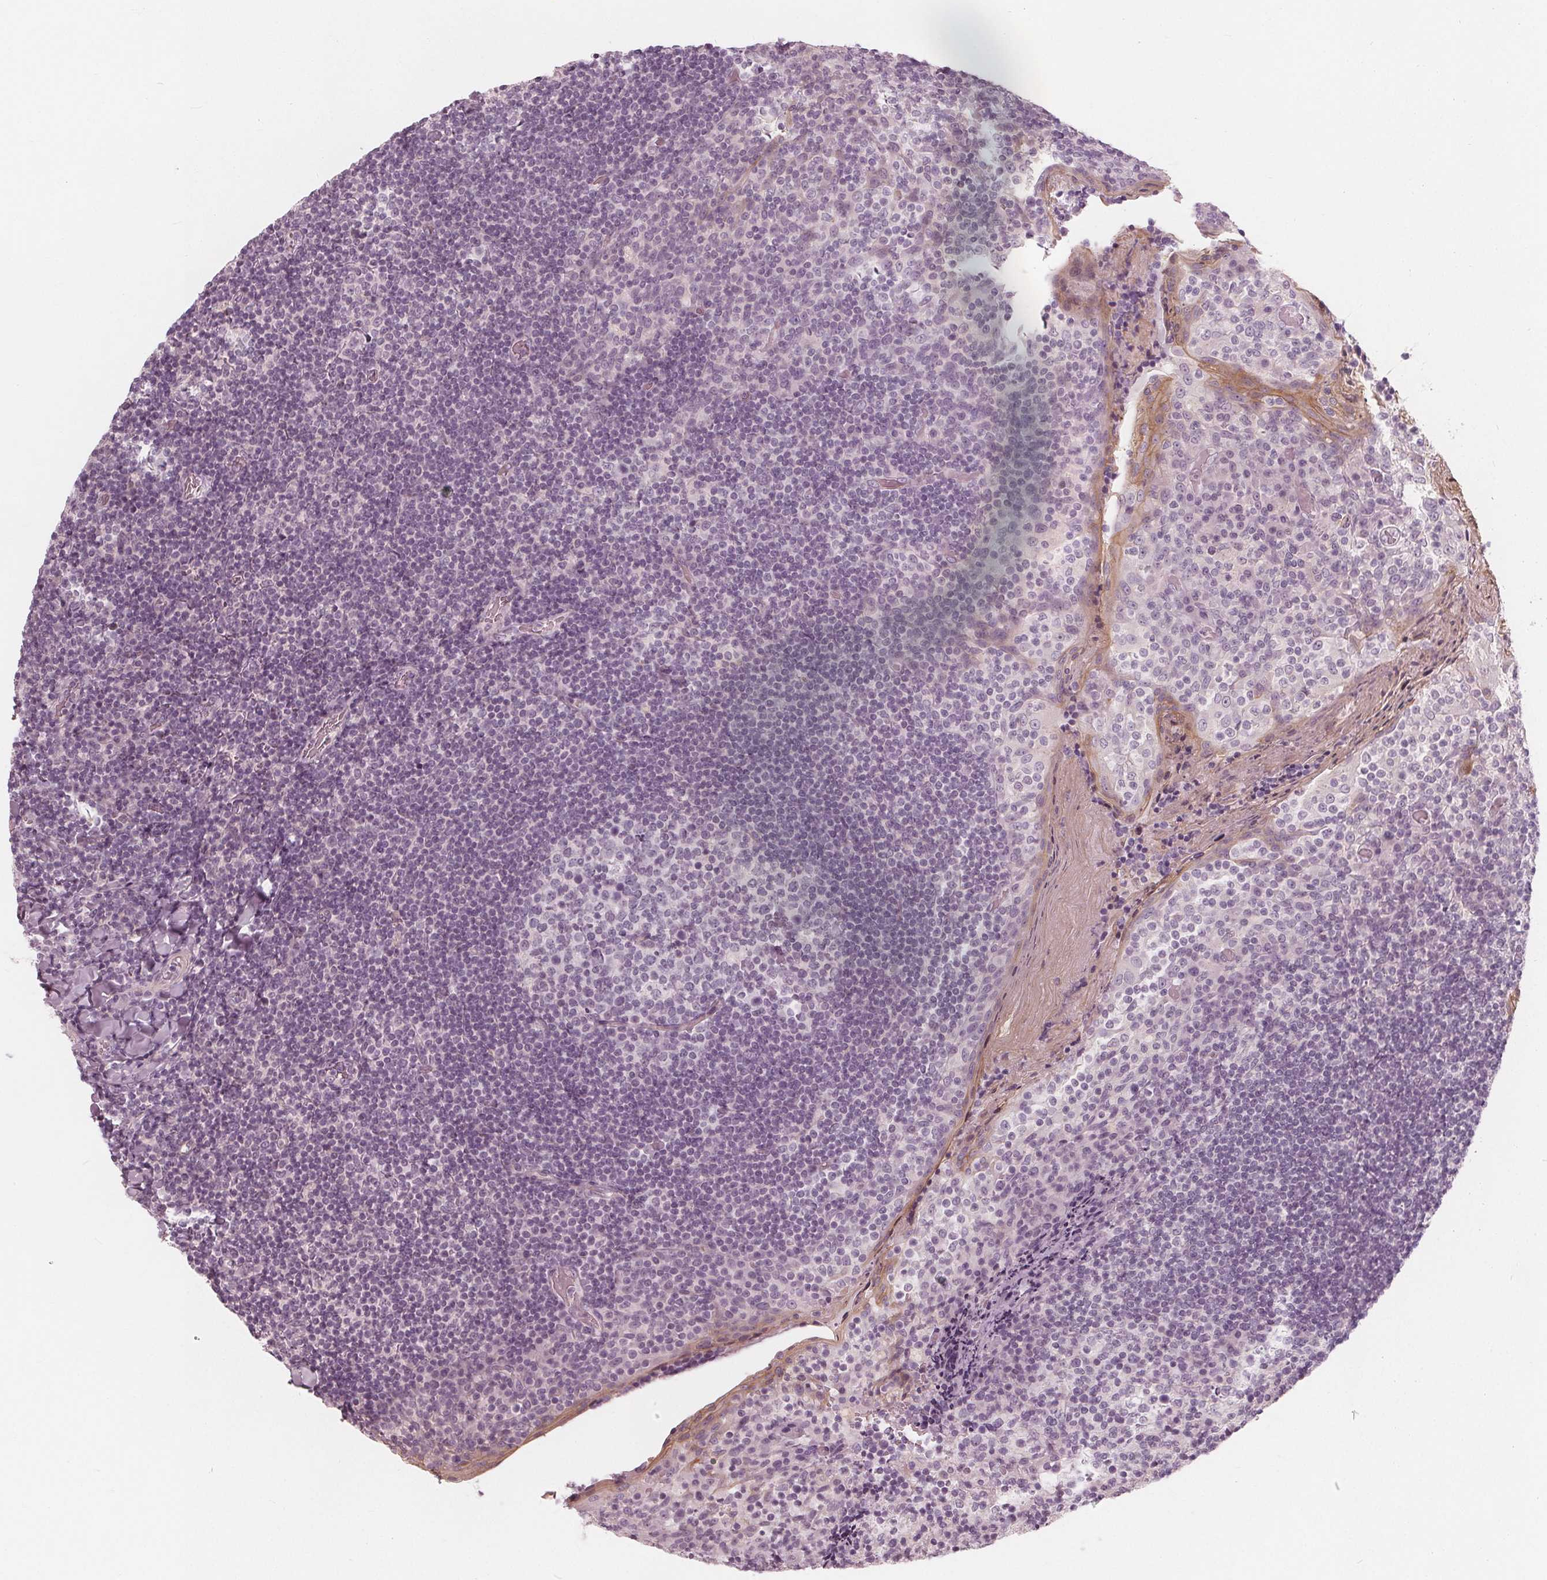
{"staining": {"intensity": "negative", "quantity": "none", "location": "none"}, "tissue": "tonsil", "cell_type": "Germinal center cells", "image_type": "normal", "snomed": [{"axis": "morphology", "description": "Normal tissue, NOS"}, {"axis": "topography", "description": "Tonsil"}], "caption": "The immunohistochemistry (IHC) micrograph has no significant staining in germinal center cells of tonsil.", "gene": "SAT2", "patient": {"sex": "female", "age": 10}}